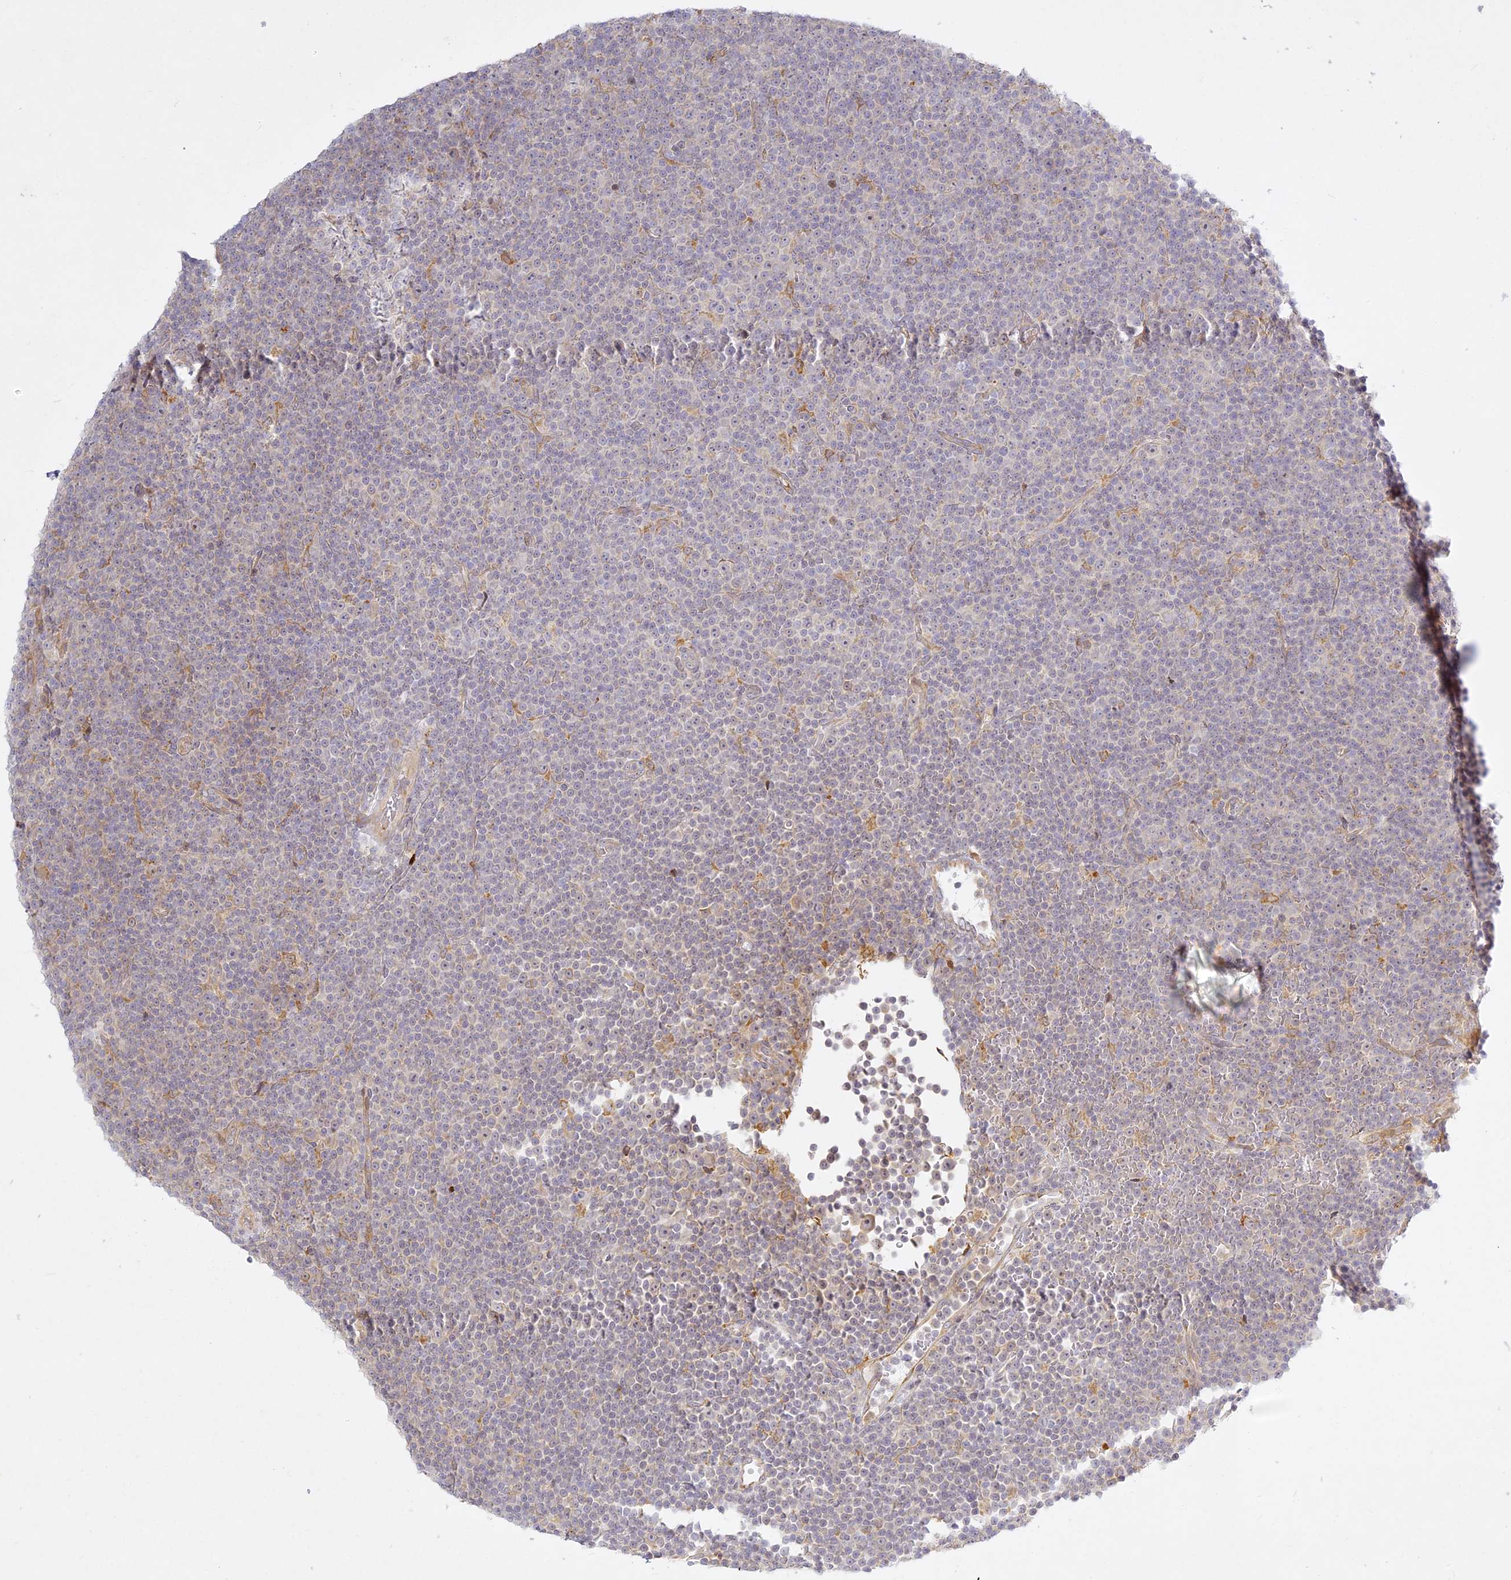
{"staining": {"intensity": "negative", "quantity": "none", "location": "none"}, "tissue": "lymphoma", "cell_type": "Tumor cells", "image_type": "cancer", "snomed": [{"axis": "morphology", "description": "Malignant lymphoma, non-Hodgkin's type, Low grade"}, {"axis": "topography", "description": "Lymph node"}], "caption": "Histopathology image shows no significant protein expression in tumor cells of lymphoma.", "gene": "SLC30A5", "patient": {"sex": "female", "age": 67}}